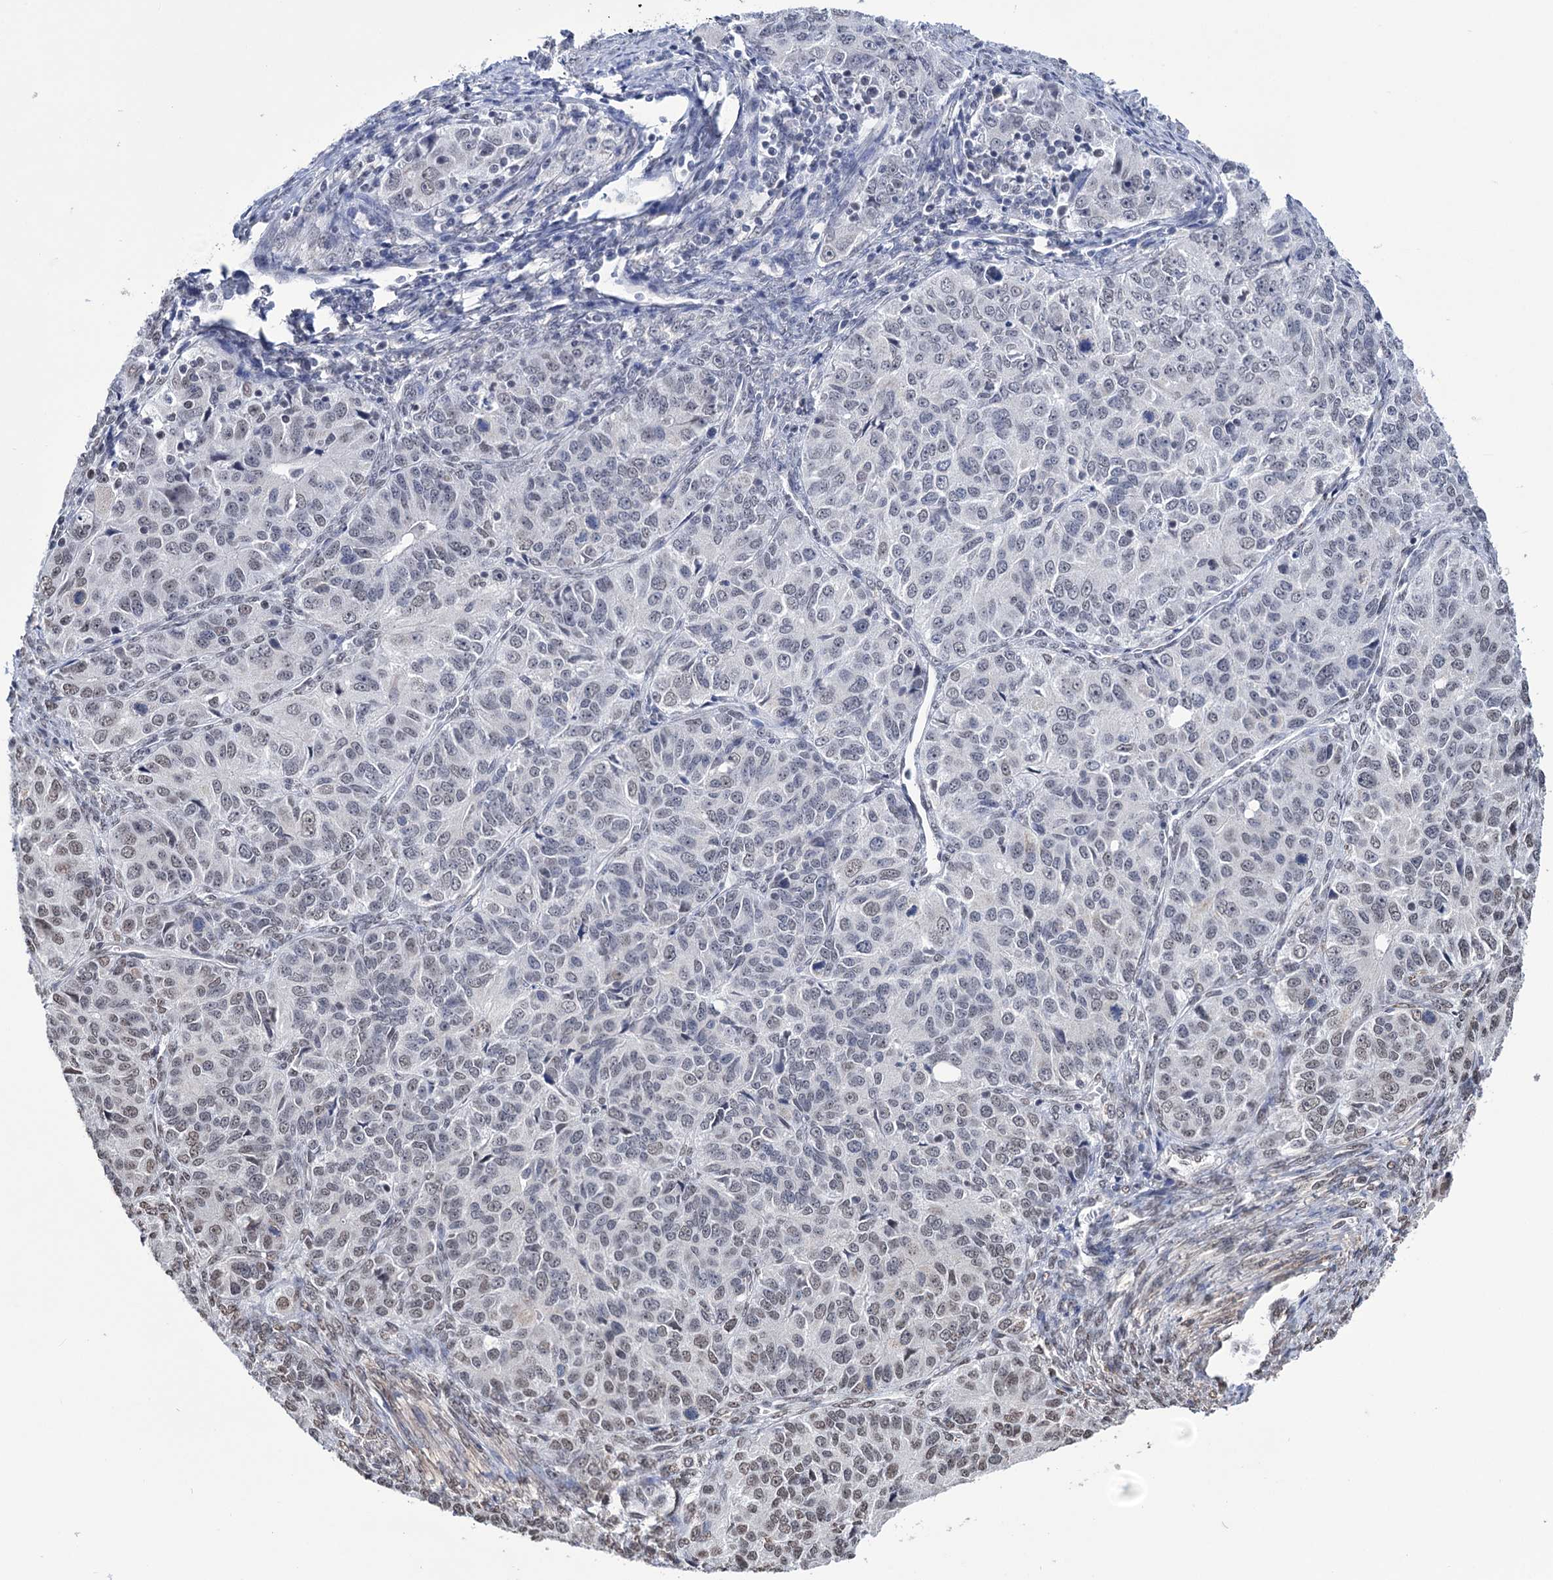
{"staining": {"intensity": "weak", "quantity": "<25%", "location": "nuclear"}, "tissue": "ovarian cancer", "cell_type": "Tumor cells", "image_type": "cancer", "snomed": [{"axis": "morphology", "description": "Carcinoma, endometroid"}, {"axis": "topography", "description": "Ovary"}], "caption": "DAB (3,3'-diaminobenzidine) immunohistochemical staining of ovarian endometroid carcinoma exhibits no significant positivity in tumor cells.", "gene": "ABHD10", "patient": {"sex": "female", "age": 51}}